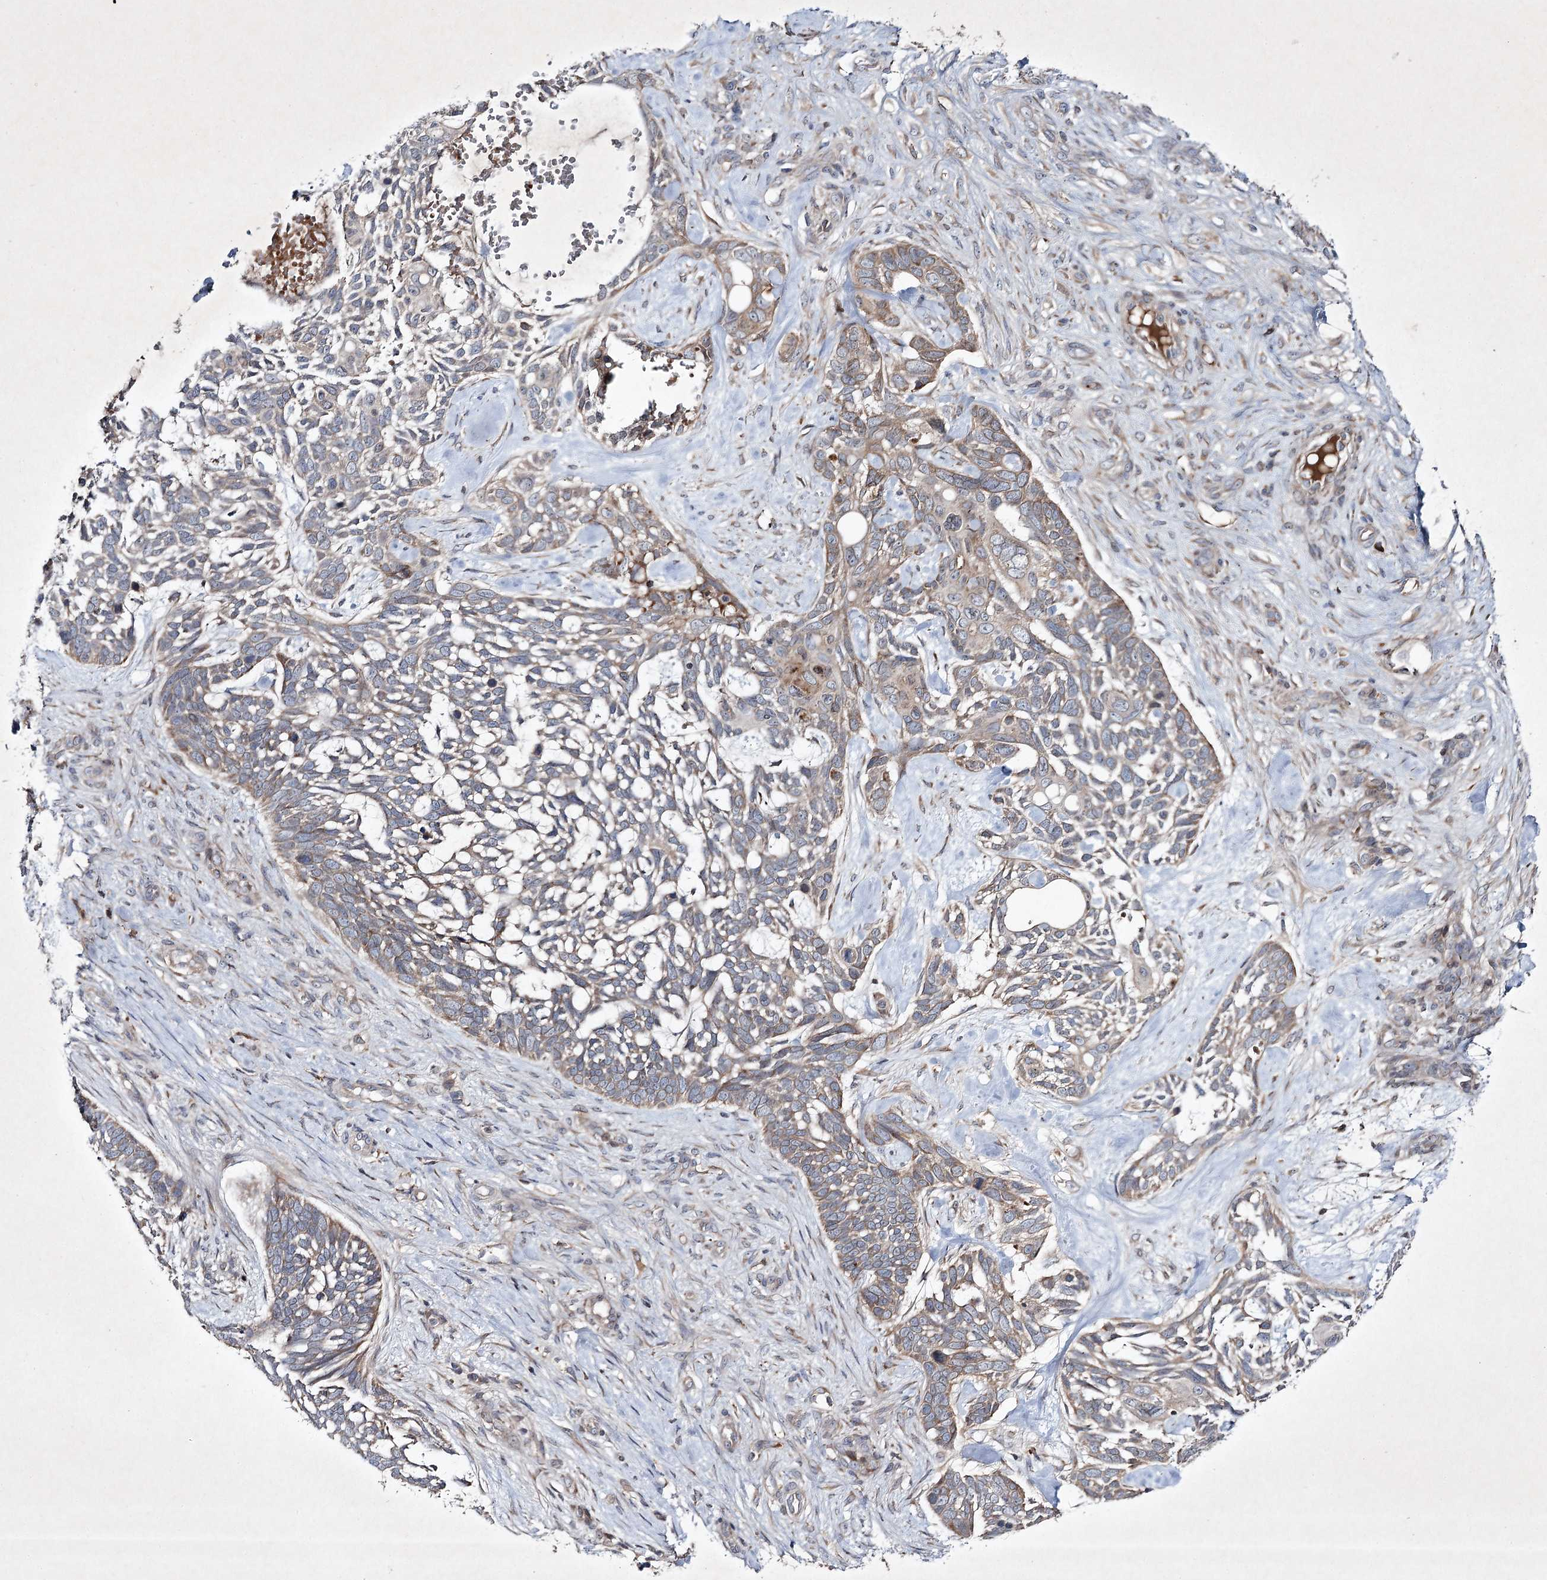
{"staining": {"intensity": "weak", "quantity": "25%-75%", "location": "cytoplasmic/membranous"}, "tissue": "skin cancer", "cell_type": "Tumor cells", "image_type": "cancer", "snomed": [{"axis": "morphology", "description": "Basal cell carcinoma"}, {"axis": "topography", "description": "Skin"}], "caption": "Weak cytoplasmic/membranous positivity is identified in about 25%-75% of tumor cells in basal cell carcinoma (skin).", "gene": "ALG9", "patient": {"sex": "male", "age": 88}}